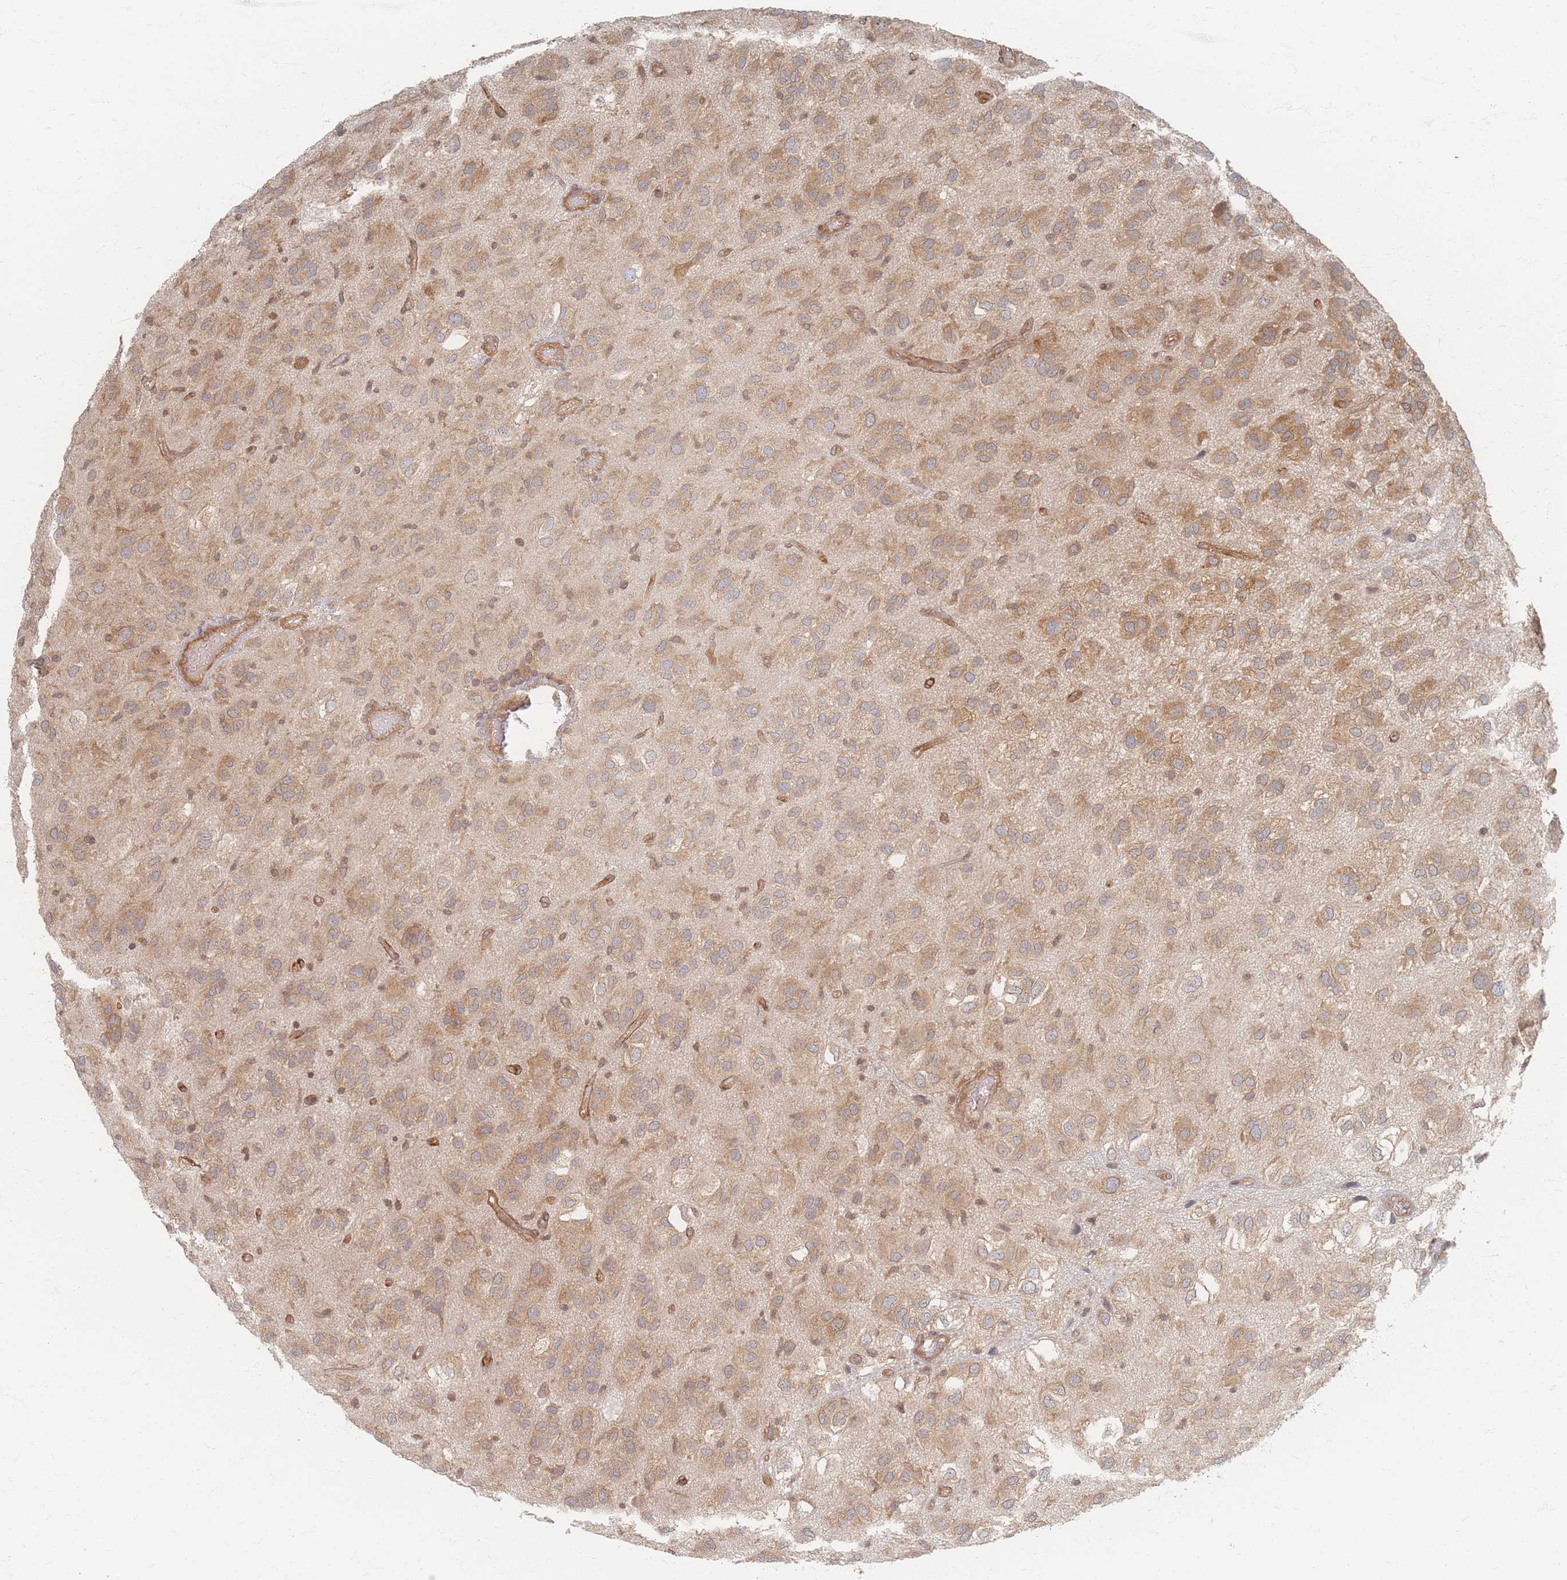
{"staining": {"intensity": "moderate", "quantity": ">75%", "location": "cytoplasmic/membranous"}, "tissue": "glioma", "cell_type": "Tumor cells", "image_type": "cancer", "snomed": [{"axis": "morphology", "description": "Glioma, malignant, Low grade"}, {"axis": "topography", "description": "Brain"}], "caption": "Malignant glioma (low-grade) stained for a protein (brown) shows moderate cytoplasmic/membranous positive expression in approximately >75% of tumor cells.", "gene": "PSMD9", "patient": {"sex": "male", "age": 66}}